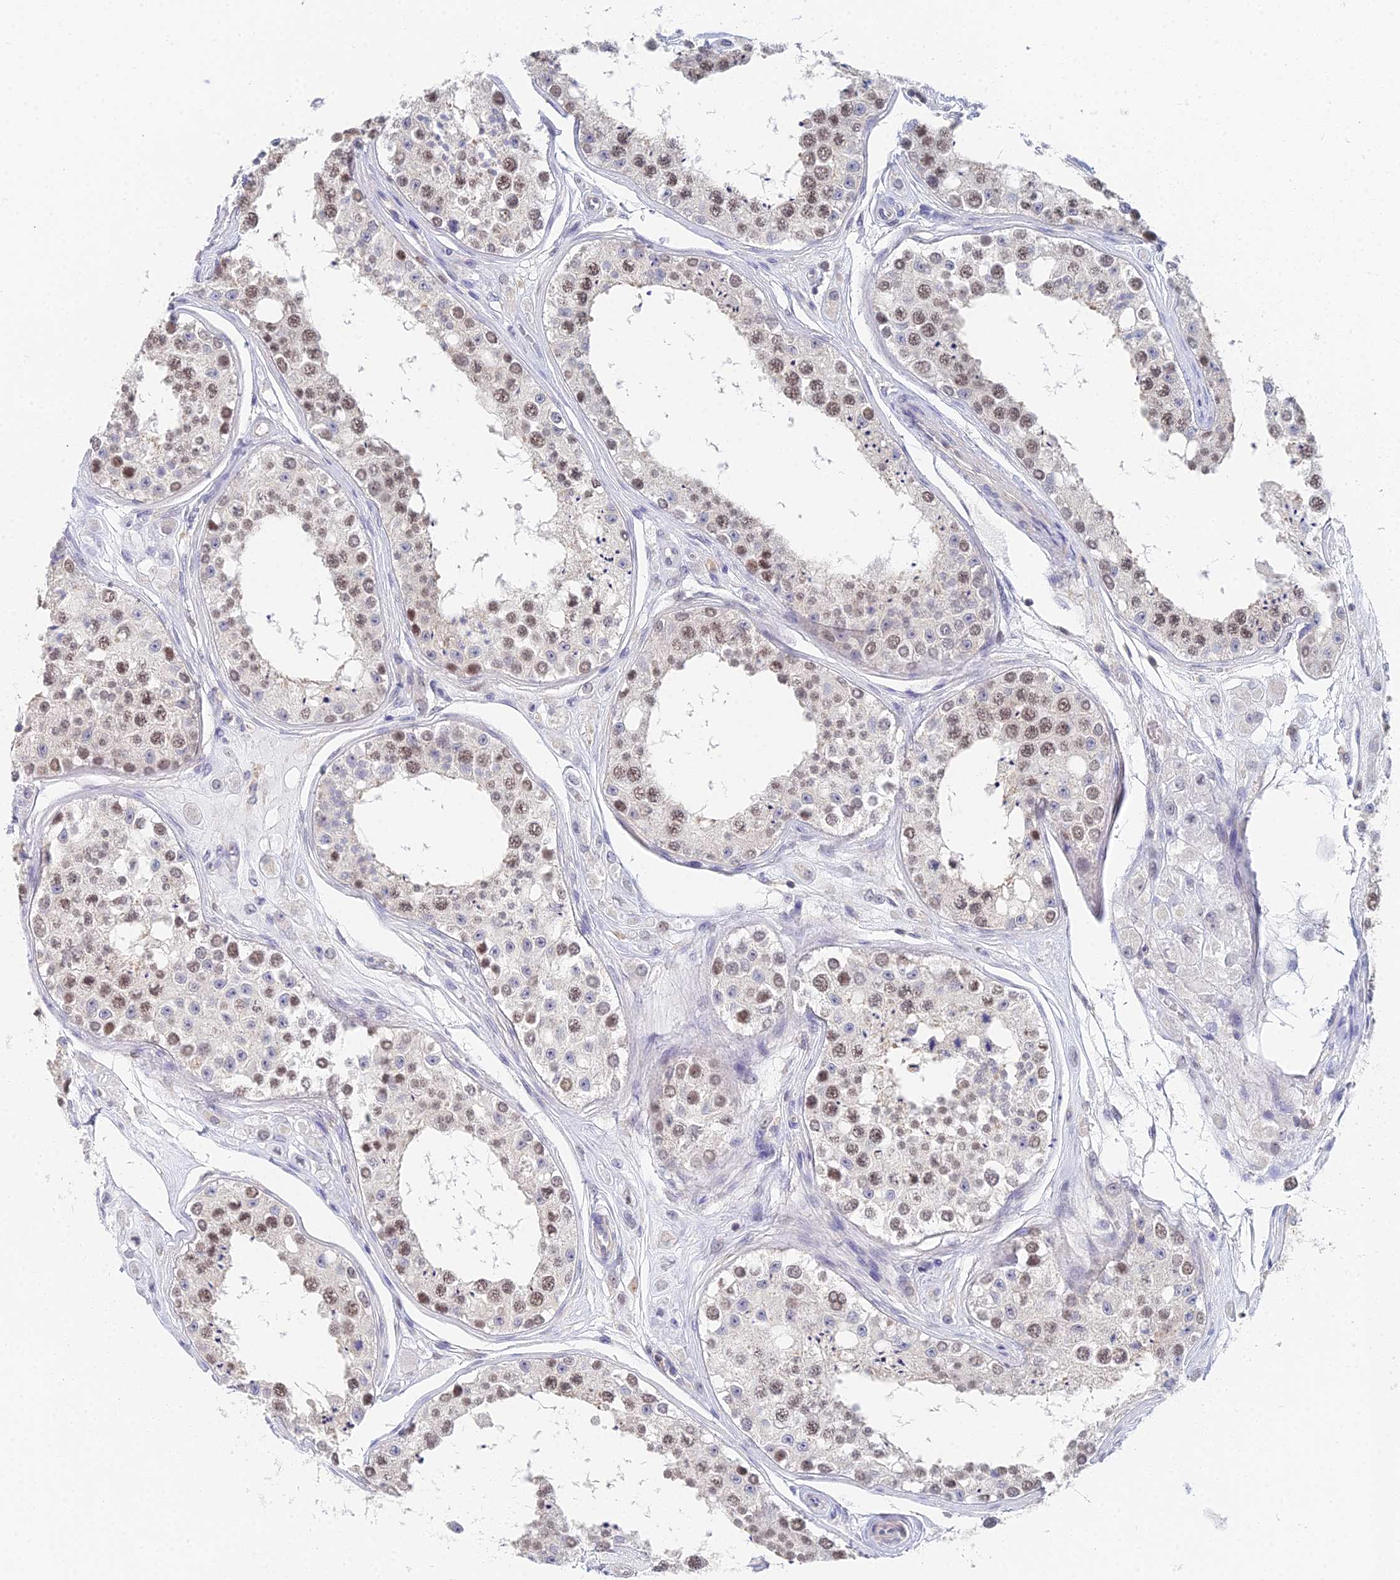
{"staining": {"intensity": "moderate", "quantity": "25%-75%", "location": "nuclear"}, "tissue": "testis", "cell_type": "Cells in seminiferous ducts", "image_type": "normal", "snomed": [{"axis": "morphology", "description": "Normal tissue, NOS"}, {"axis": "topography", "description": "Testis"}], "caption": "Human testis stained for a protein (brown) shows moderate nuclear positive expression in approximately 25%-75% of cells in seminiferous ducts.", "gene": "MCM2", "patient": {"sex": "male", "age": 25}}